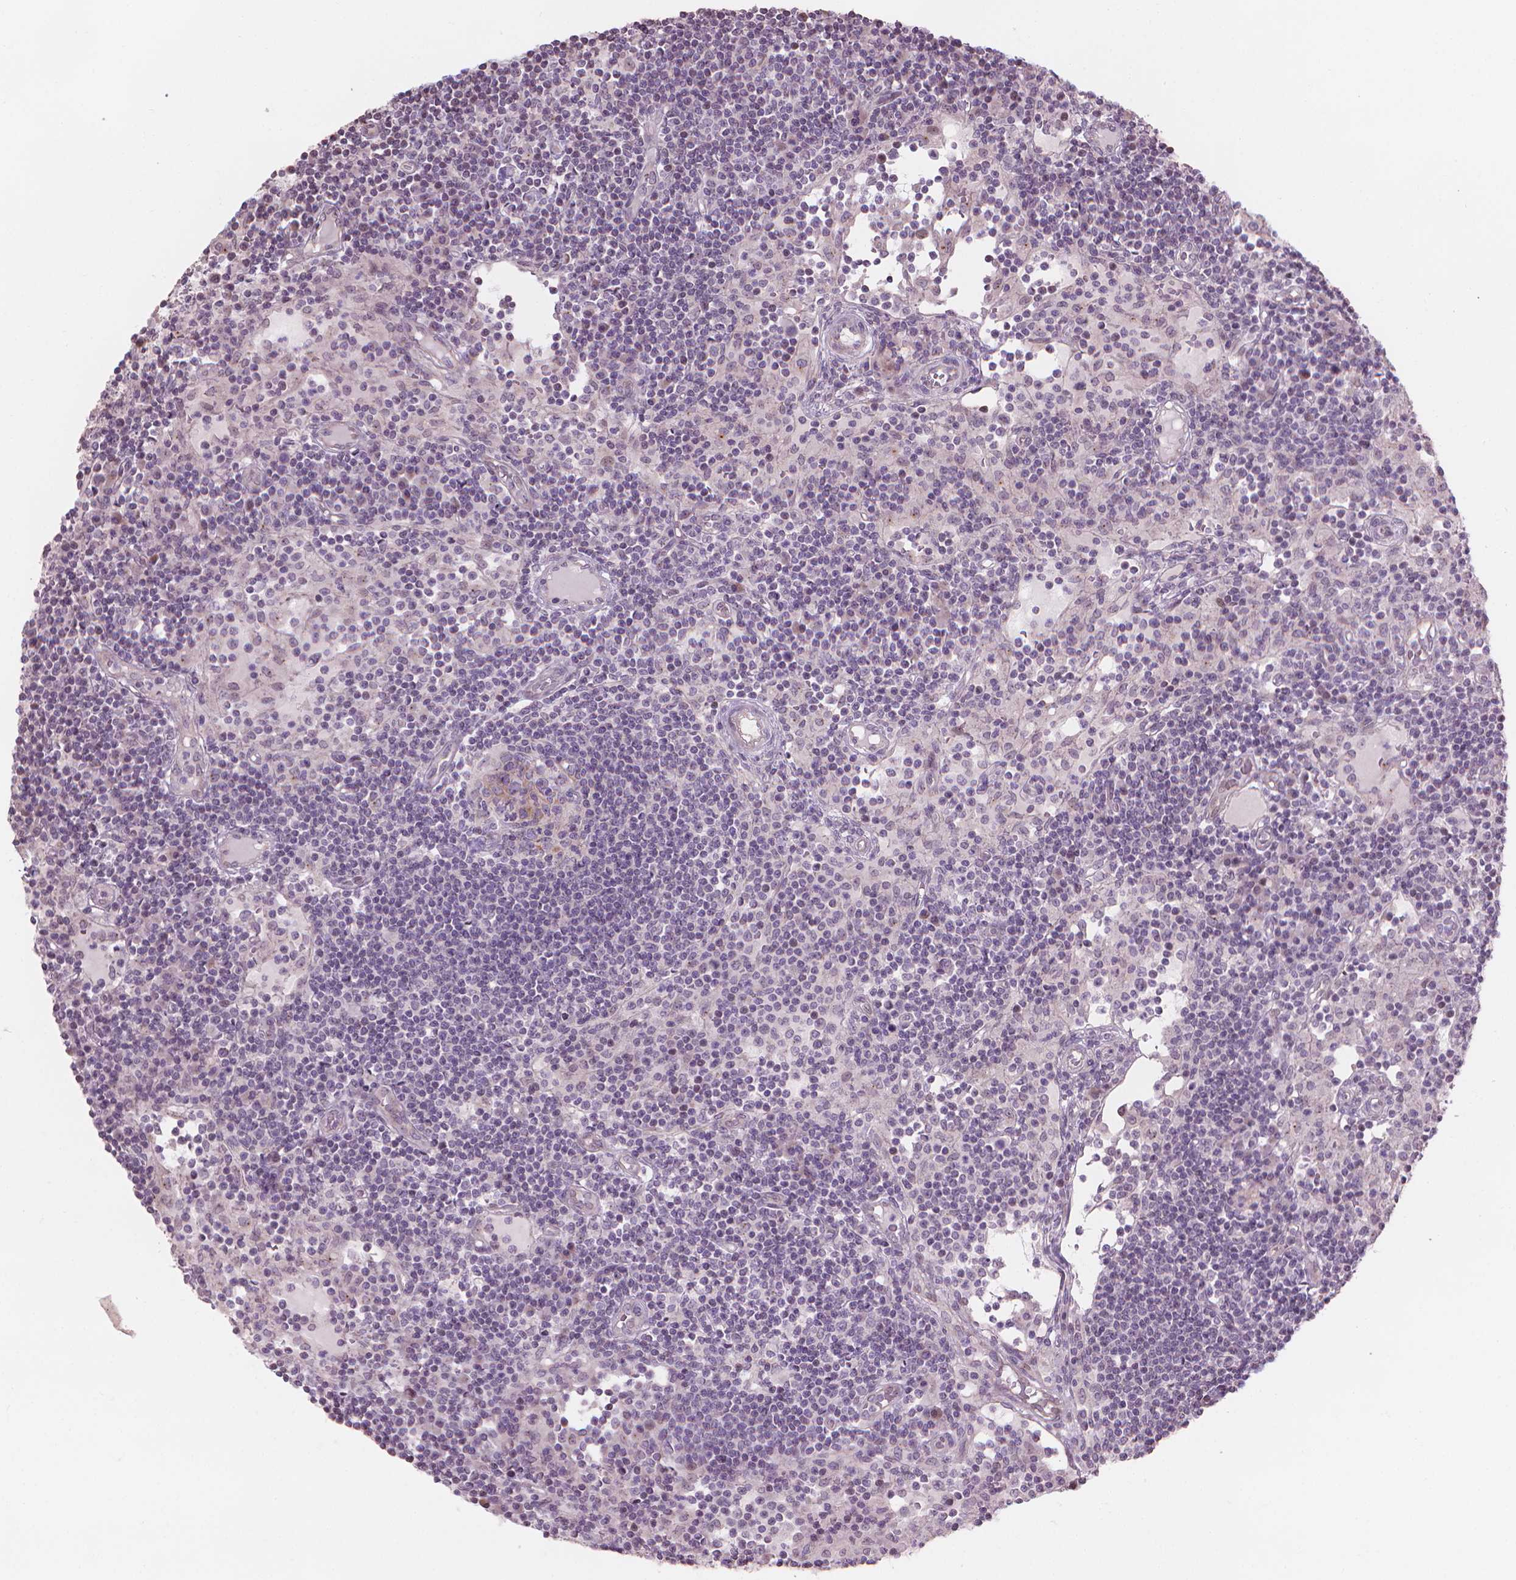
{"staining": {"intensity": "negative", "quantity": "none", "location": "none"}, "tissue": "lymph node", "cell_type": "Germinal center cells", "image_type": "normal", "snomed": [{"axis": "morphology", "description": "Normal tissue, NOS"}, {"axis": "topography", "description": "Lymph node"}], "caption": "Germinal center cells show no significant protein expression in benign lymph node.", "gene": "IFFO1", "patient": {"sex": "female", "age": 72}}